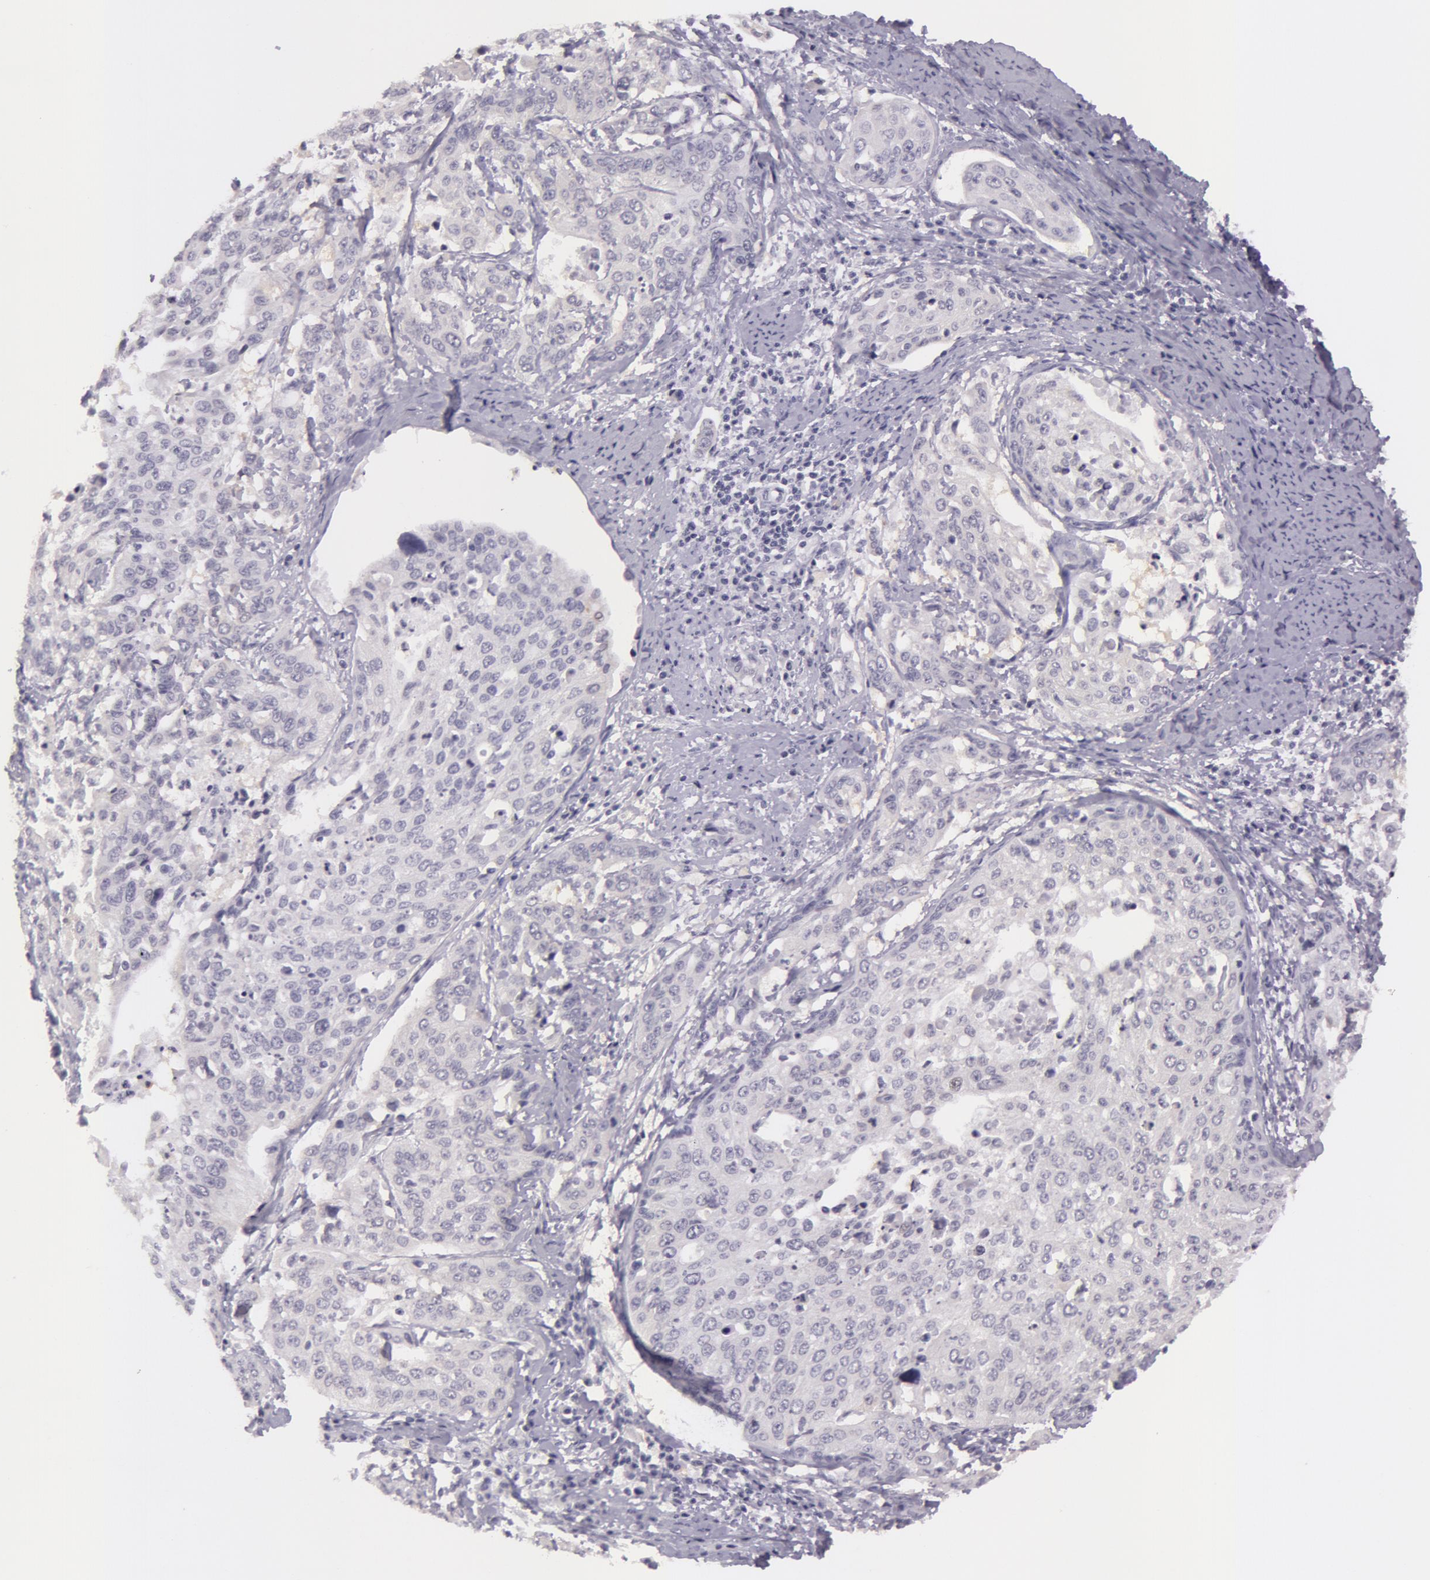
{"staining": {"intensity": "negative", "quantity": "none", "location": "none"}, "tissue": "cervical cancer", "cell_type": "Tumor cells", "image_type": "cancer", "snomed": [{"axis": "morphology", "description": "Squamous cell carcinoma, NOS"}, {"axis": "topography", "description": "Cervix"}], "caption": "Cervical cancer (squamous cell carcinoma) was stained to show a protein in brown. There is no significant staining in tumor cells.", "gene": "CKB", "patient": {"sex": "female", "age": 41}}